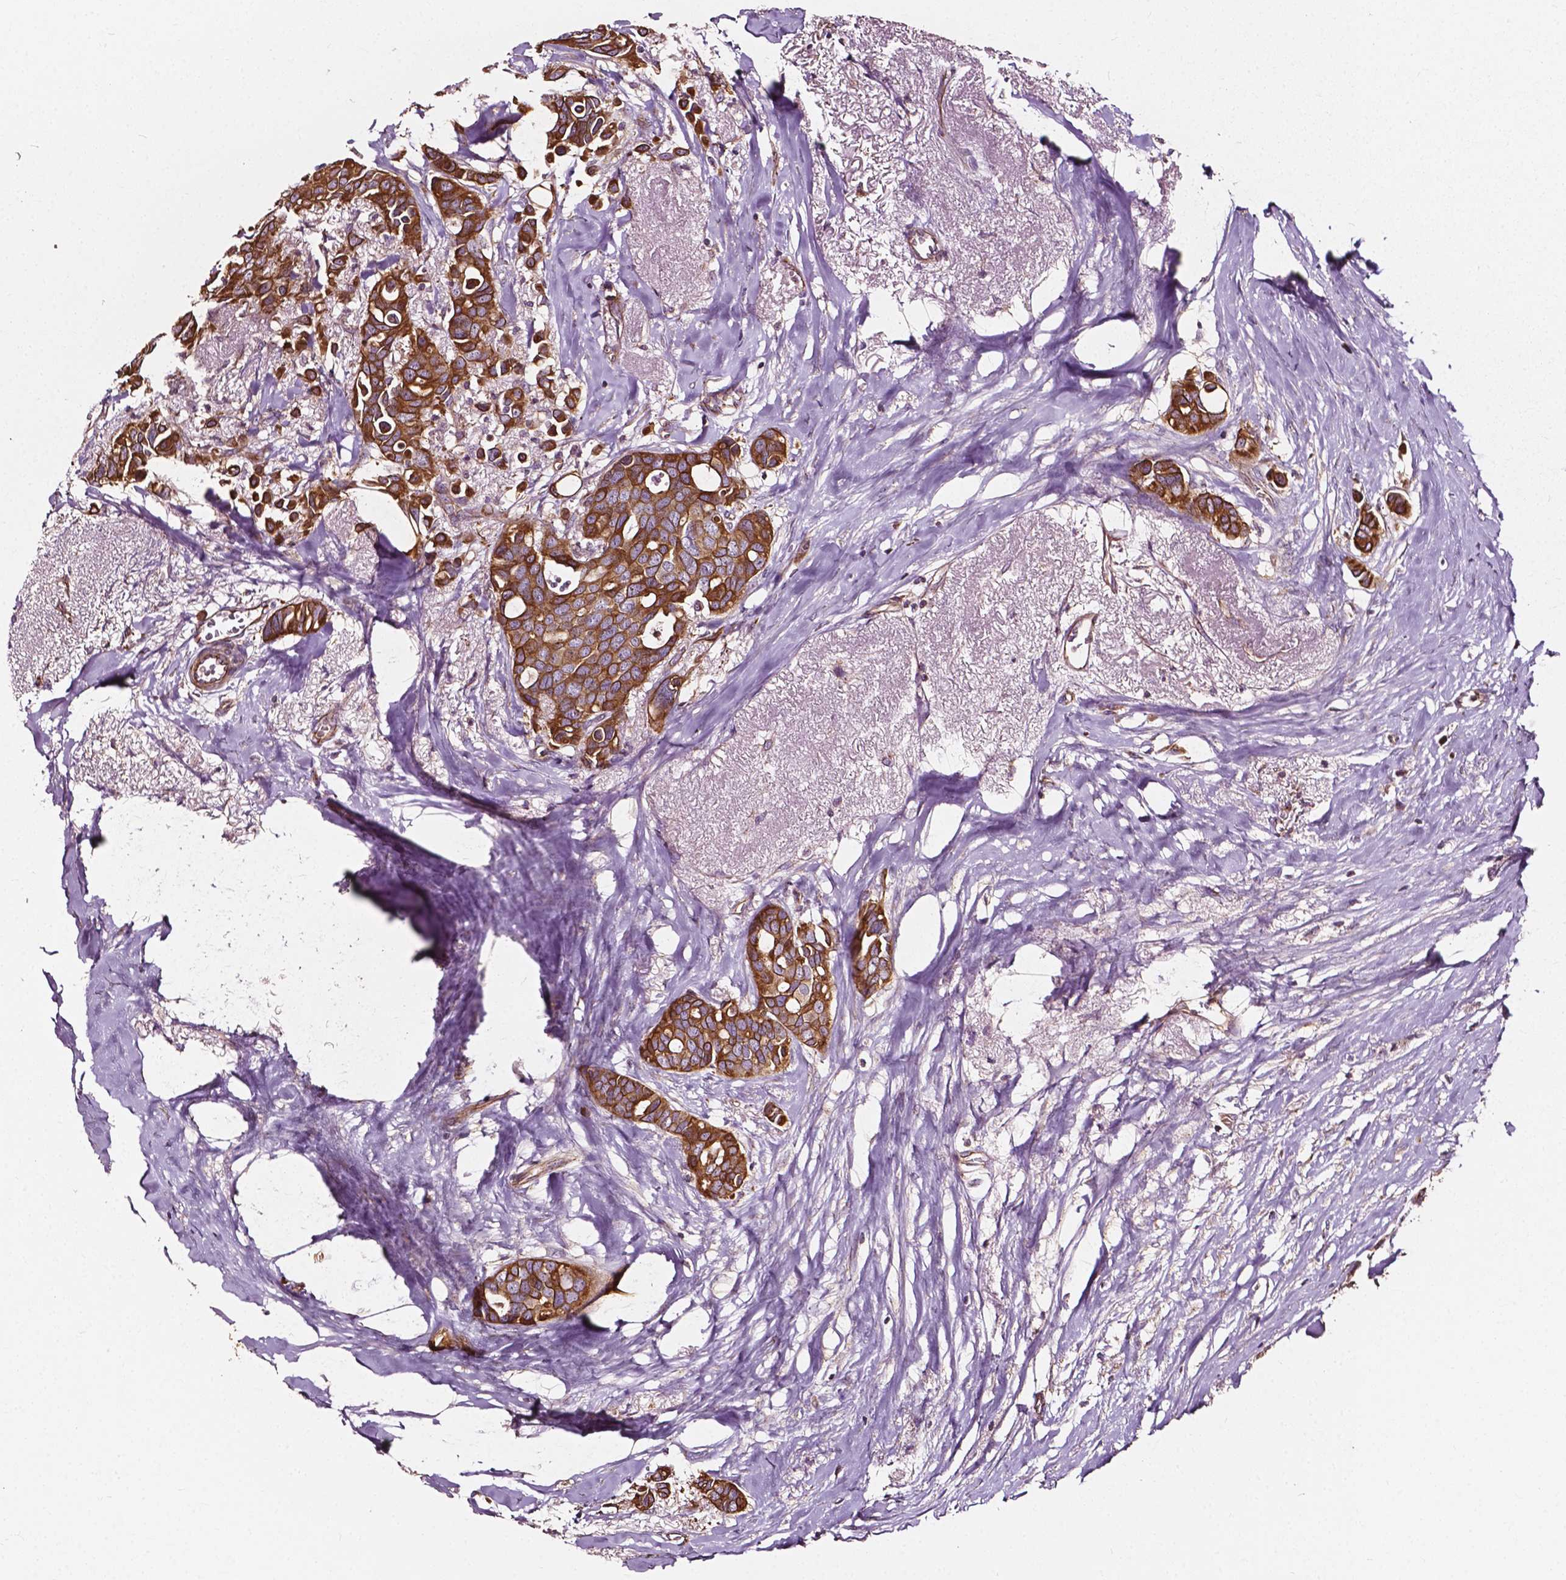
{"staining": {"intensity": "moderate", "quantity": ">75%", "location": "cytoplasmic/membranous"}, "tissue": "breast cancer", "cell_type": "Tumor cells", "image_type": "cancer", "snomed": [{"axis": "morphology", "description": "Duct carcinoma"}, {"axis": "topography", "description": "Breast"}], "caption": "Immunohistochemistry (IHC) (DAB) staining of human breast cancer (infiltrating ductal carcinoma) reveals moderate cytoplasmic/membranous protein positivity in about >75% of tumor cells.", "gene": "ATG16L1", "patient": {"sex": "female", "age": 54}}